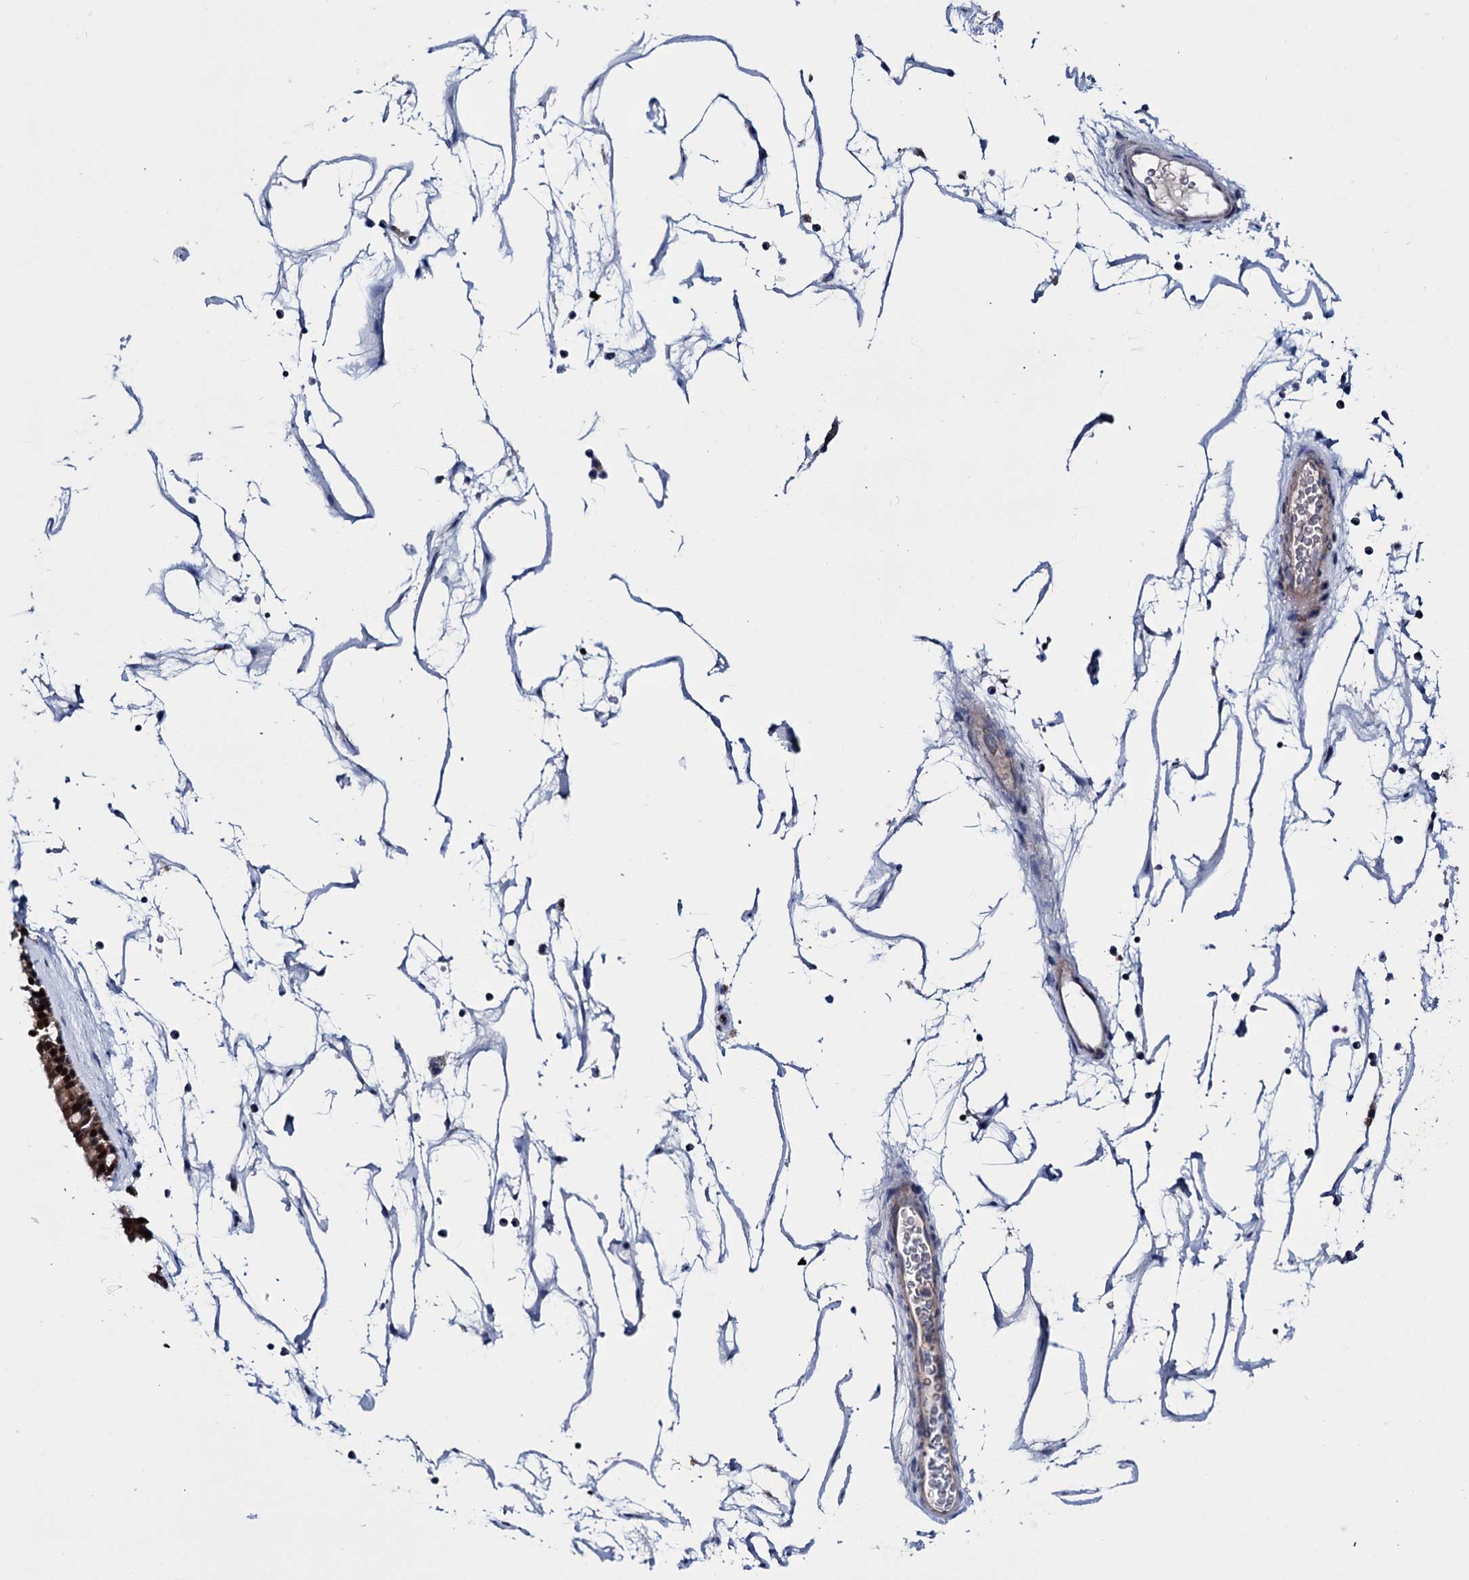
{"staining": {"intensity": "moderate", "quantity": ">75%", "location": "cytoplasmic/membranous"}, "tissue": "nasopharynx", "cell_type": "Respiratory epithelial cells", "image_type": "normal", "snomed": [{"axis": "morphology", "description": "Normal tissue, NOS"}, {"axis": "topography", "description": "Nasopharynx"}], "caption": "Protein staining of unremarkable nasopharynx demonstrates moderate cytoplasmic/membranous staining in approximately >75% of respiratory epithelial cells.", "gene": "EYA4", "patient": {"sex": "male", "age": 64}}